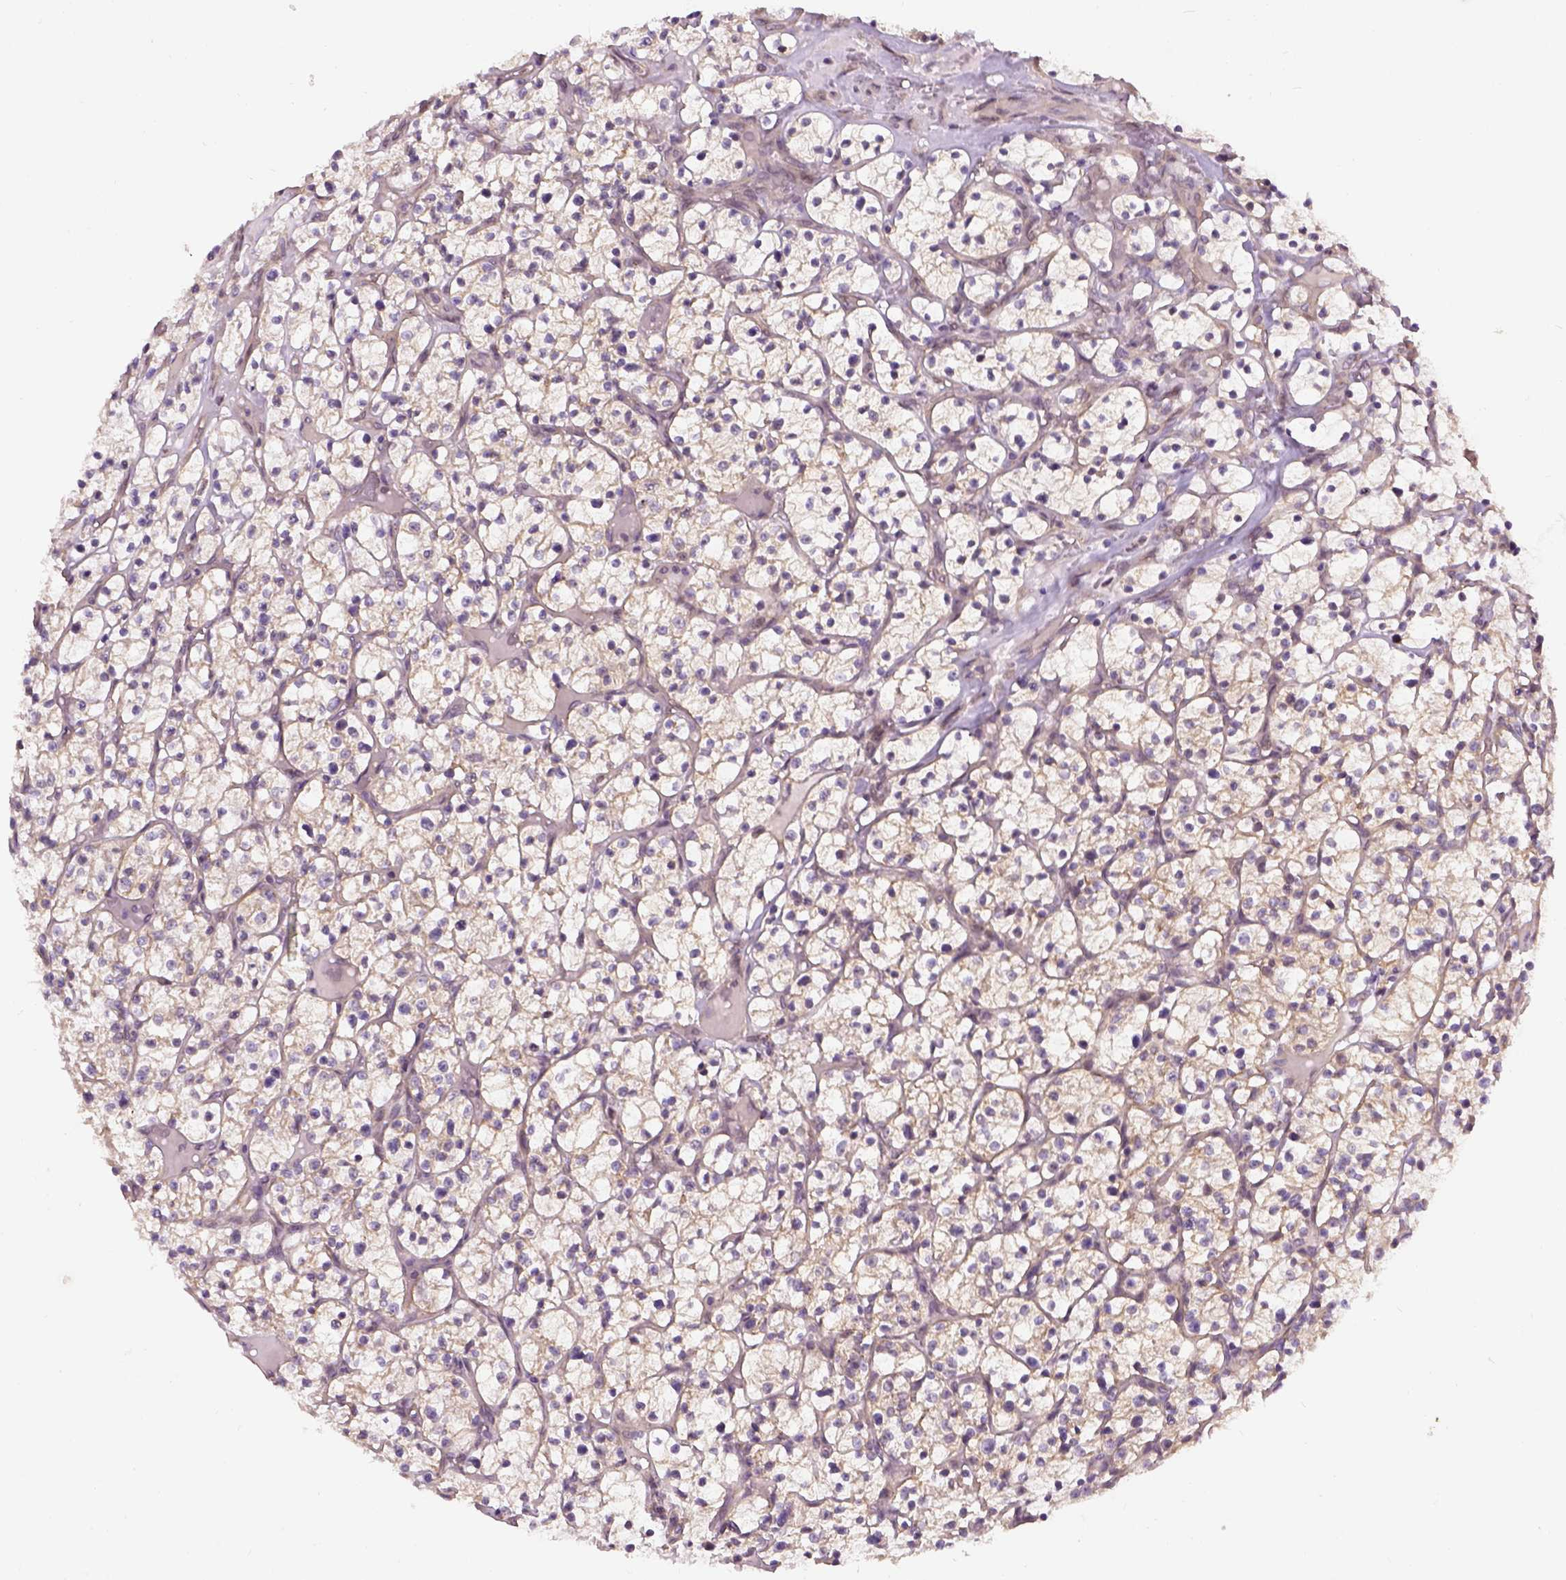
{"staining": {"intensity": "weak", "quantity": "<25%", "location": "cytoplasmic/membranous"}, "tissue": "renal cancer", "cell_type": "Tumor cells", "image_type": "cancer", "snomed": [{"axis": "morphology", "description": "Adenocarcinoma, NOS"}, {"axis": "topography", "description": "Kidney"}], "caption": "A histopathology image of renal cancer (adenocarcinoma) stained for a protein displays no brown staining in tumor cells.", "gene": "KAZN", "patient": {"sex": "female", "age": 64}}